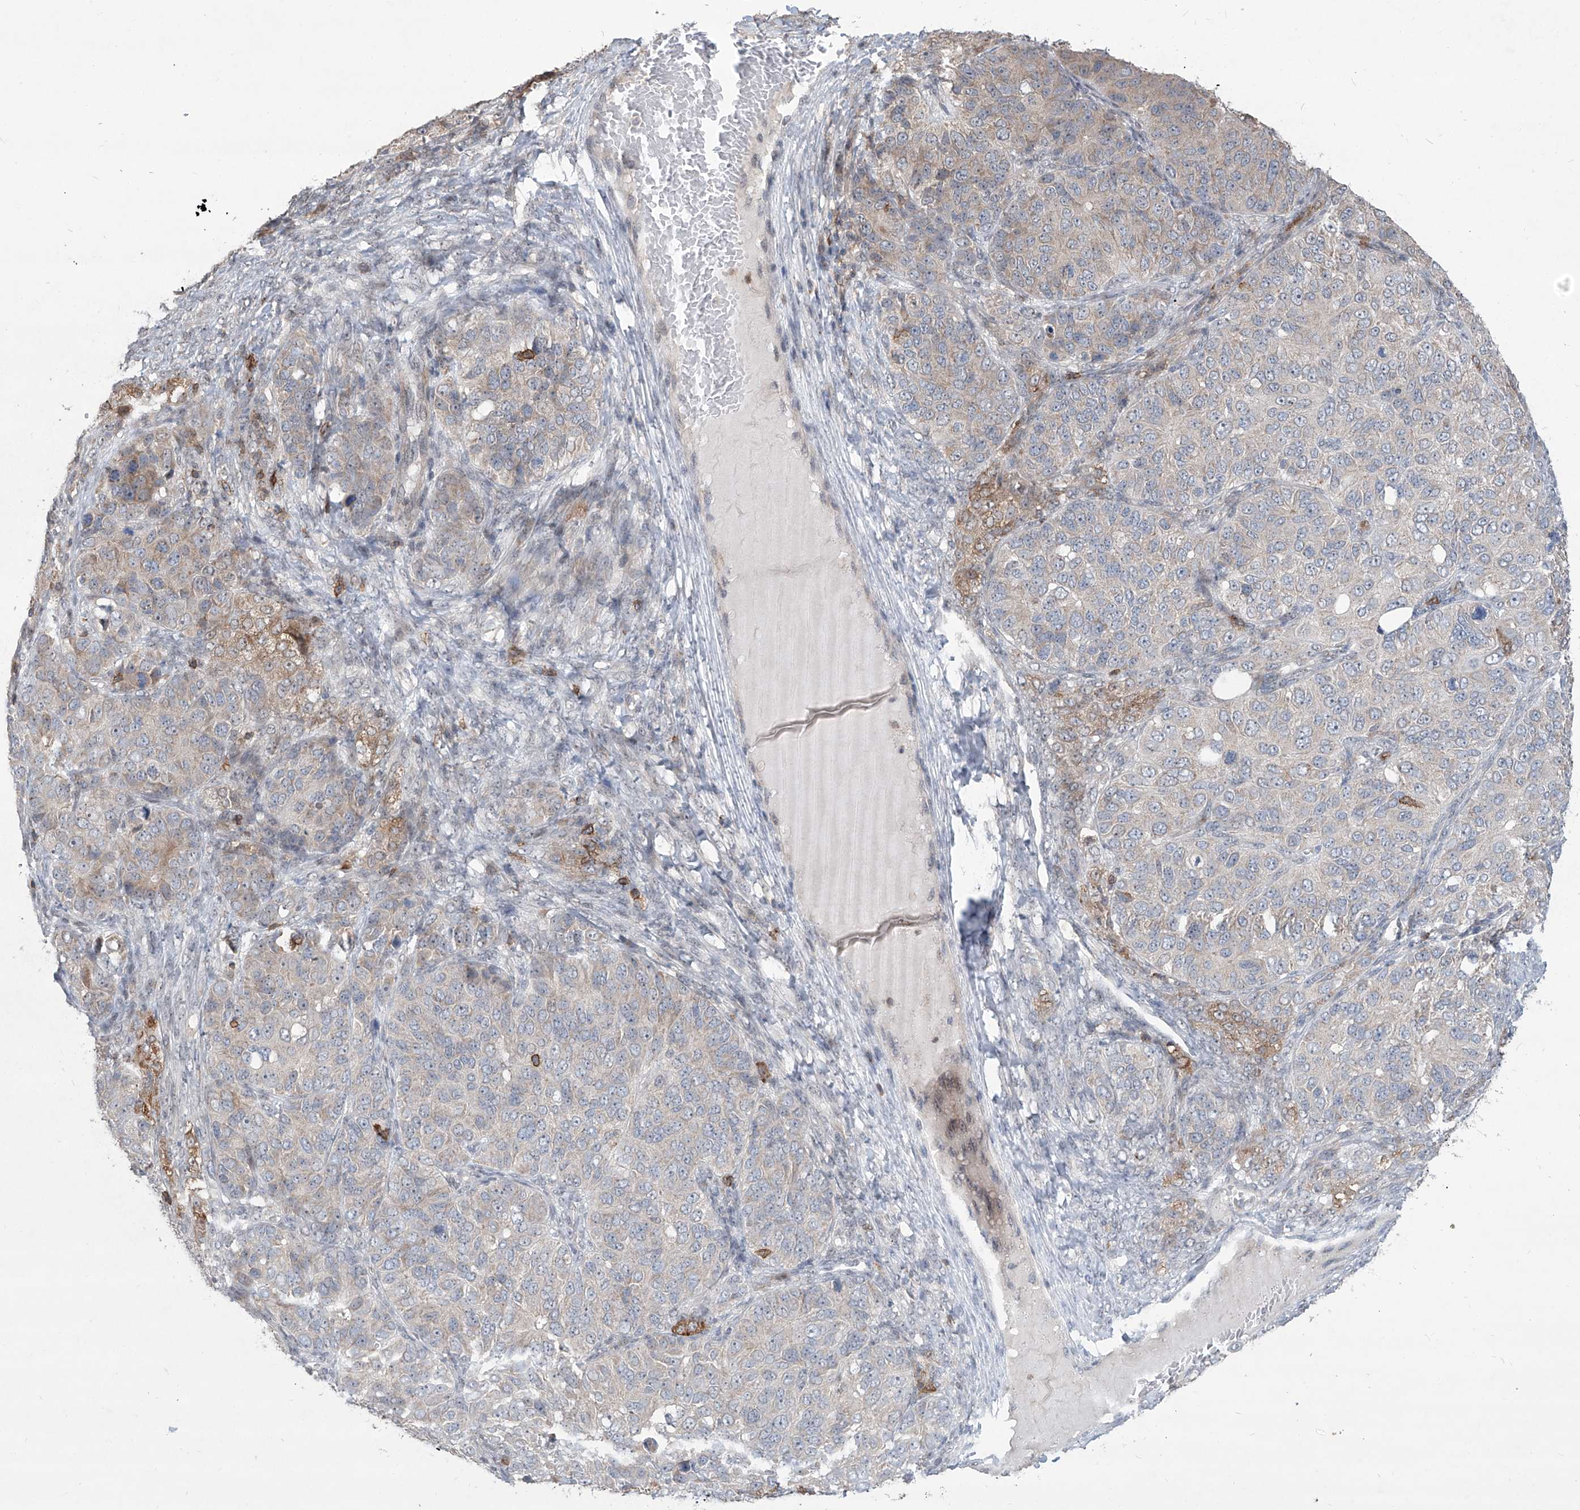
{"staining": {"intensity": "weak", "quantity": "<25%", "location": "cytoplasmic/membranous"}, "tissue": "ovarian cancer", "cell_type": "Tumor cells", "image_type": "cancer", "snomed": [{"axis": "morphology", "description": "Carcinoma, endometroid"}, {"axis": "topography", "description": "Ovary"}], "caption": "IHC image of neoplastic tissue: ovarian cancer stained with DAB (3,3'-diaminobenzidine) displays no significant protein expression in tumor cells.", "gene": "ZBTB48", "patient": {"sex": "female", "age": 51}}